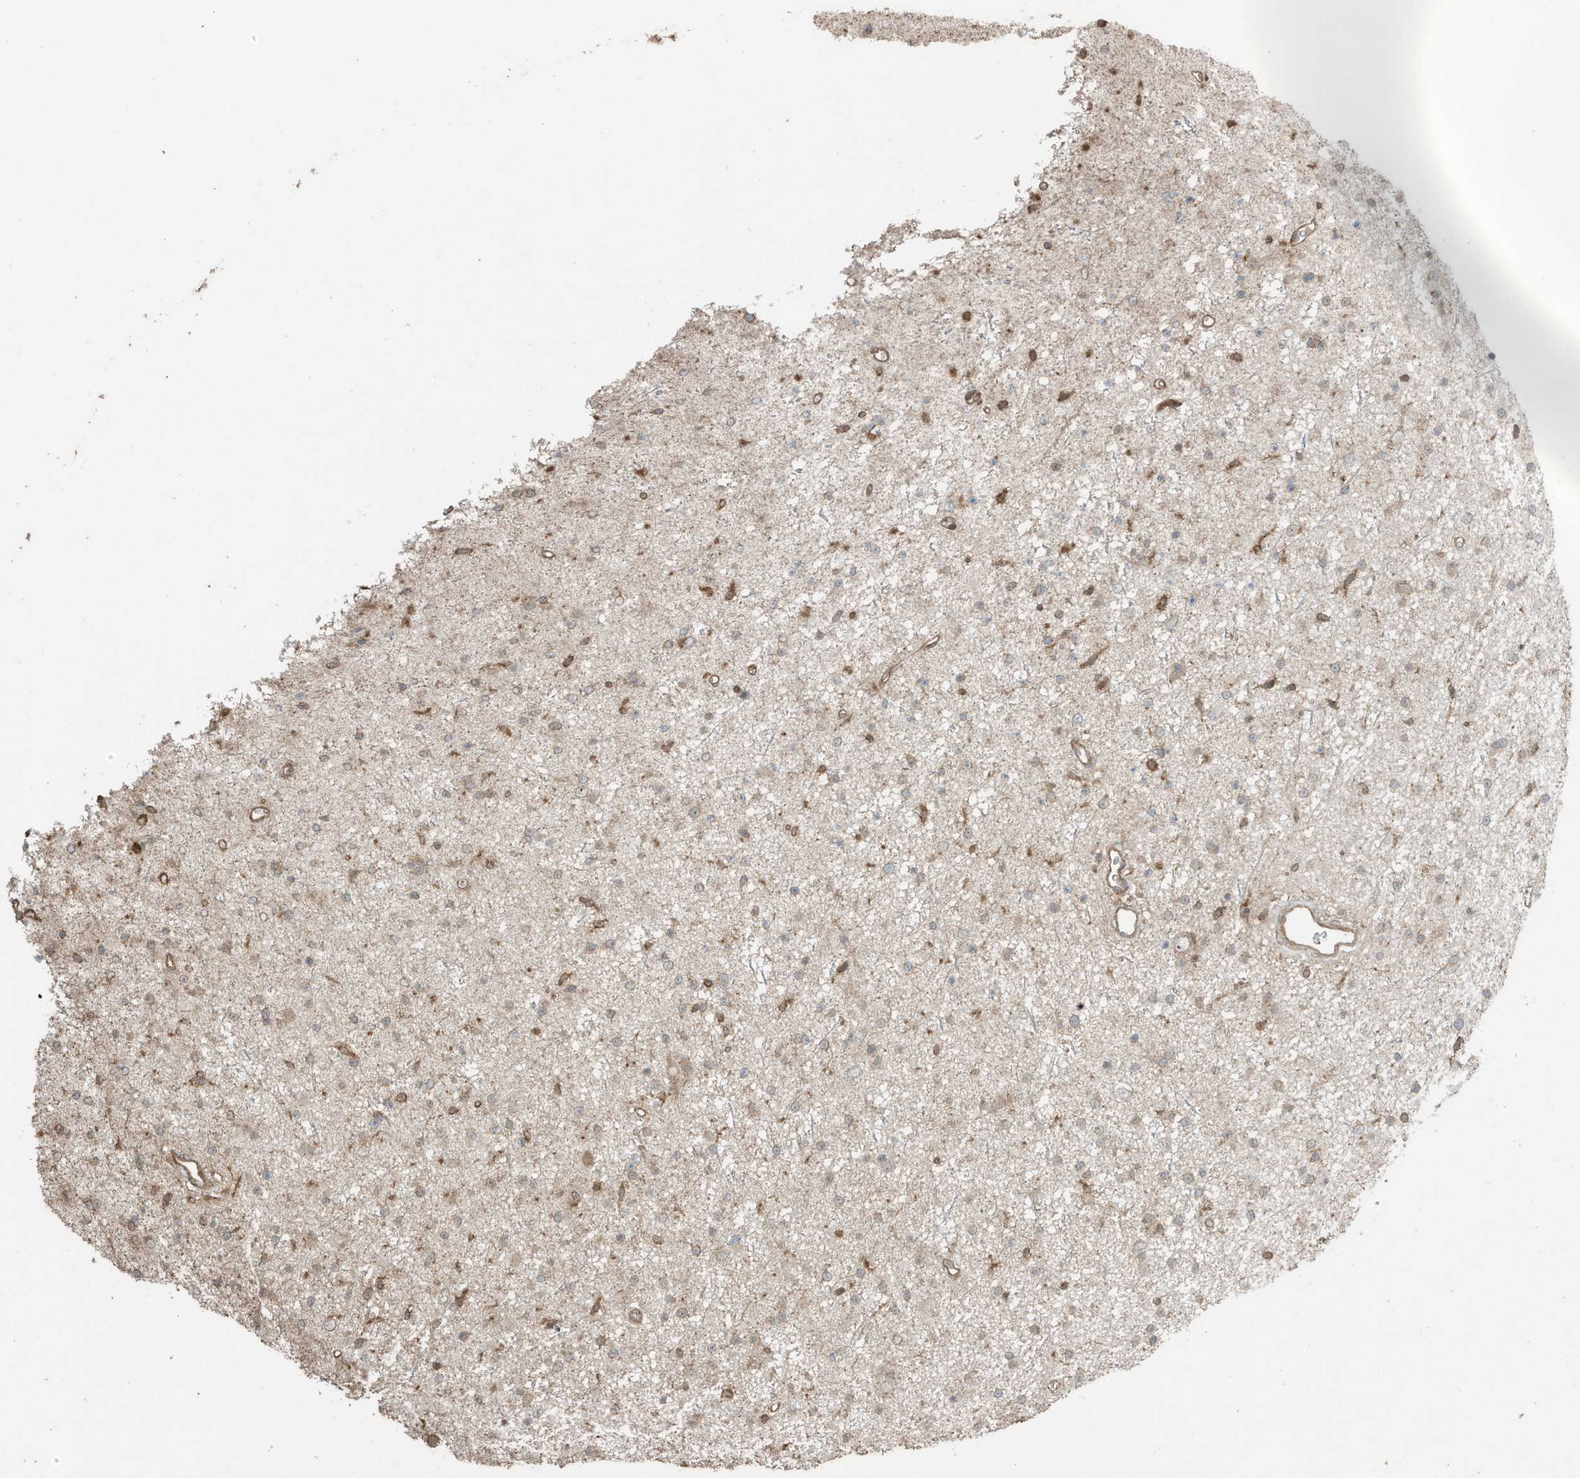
{"staining": {"intensity": "weak", "quantity": "<25%", "location": "cytoplasmic/membranous"}, "tissue": "glioma", "cell_type": "Tumor cells", "image_type": "cancer", "snomed": [{"axis": "morphology", "description": "Glioma, malignant, Low grade"}, {"axis": "topography", "description": "Cerebral cortex"}], "caption": "Immunohistochemistry micrograph of neoplastic tissue: low-grade glioma (malignant) stained with DAB displays no significant protein staining in tumor cells.", "gene": "ZNF653", "patient": {"sex": "female", "age": 39}}